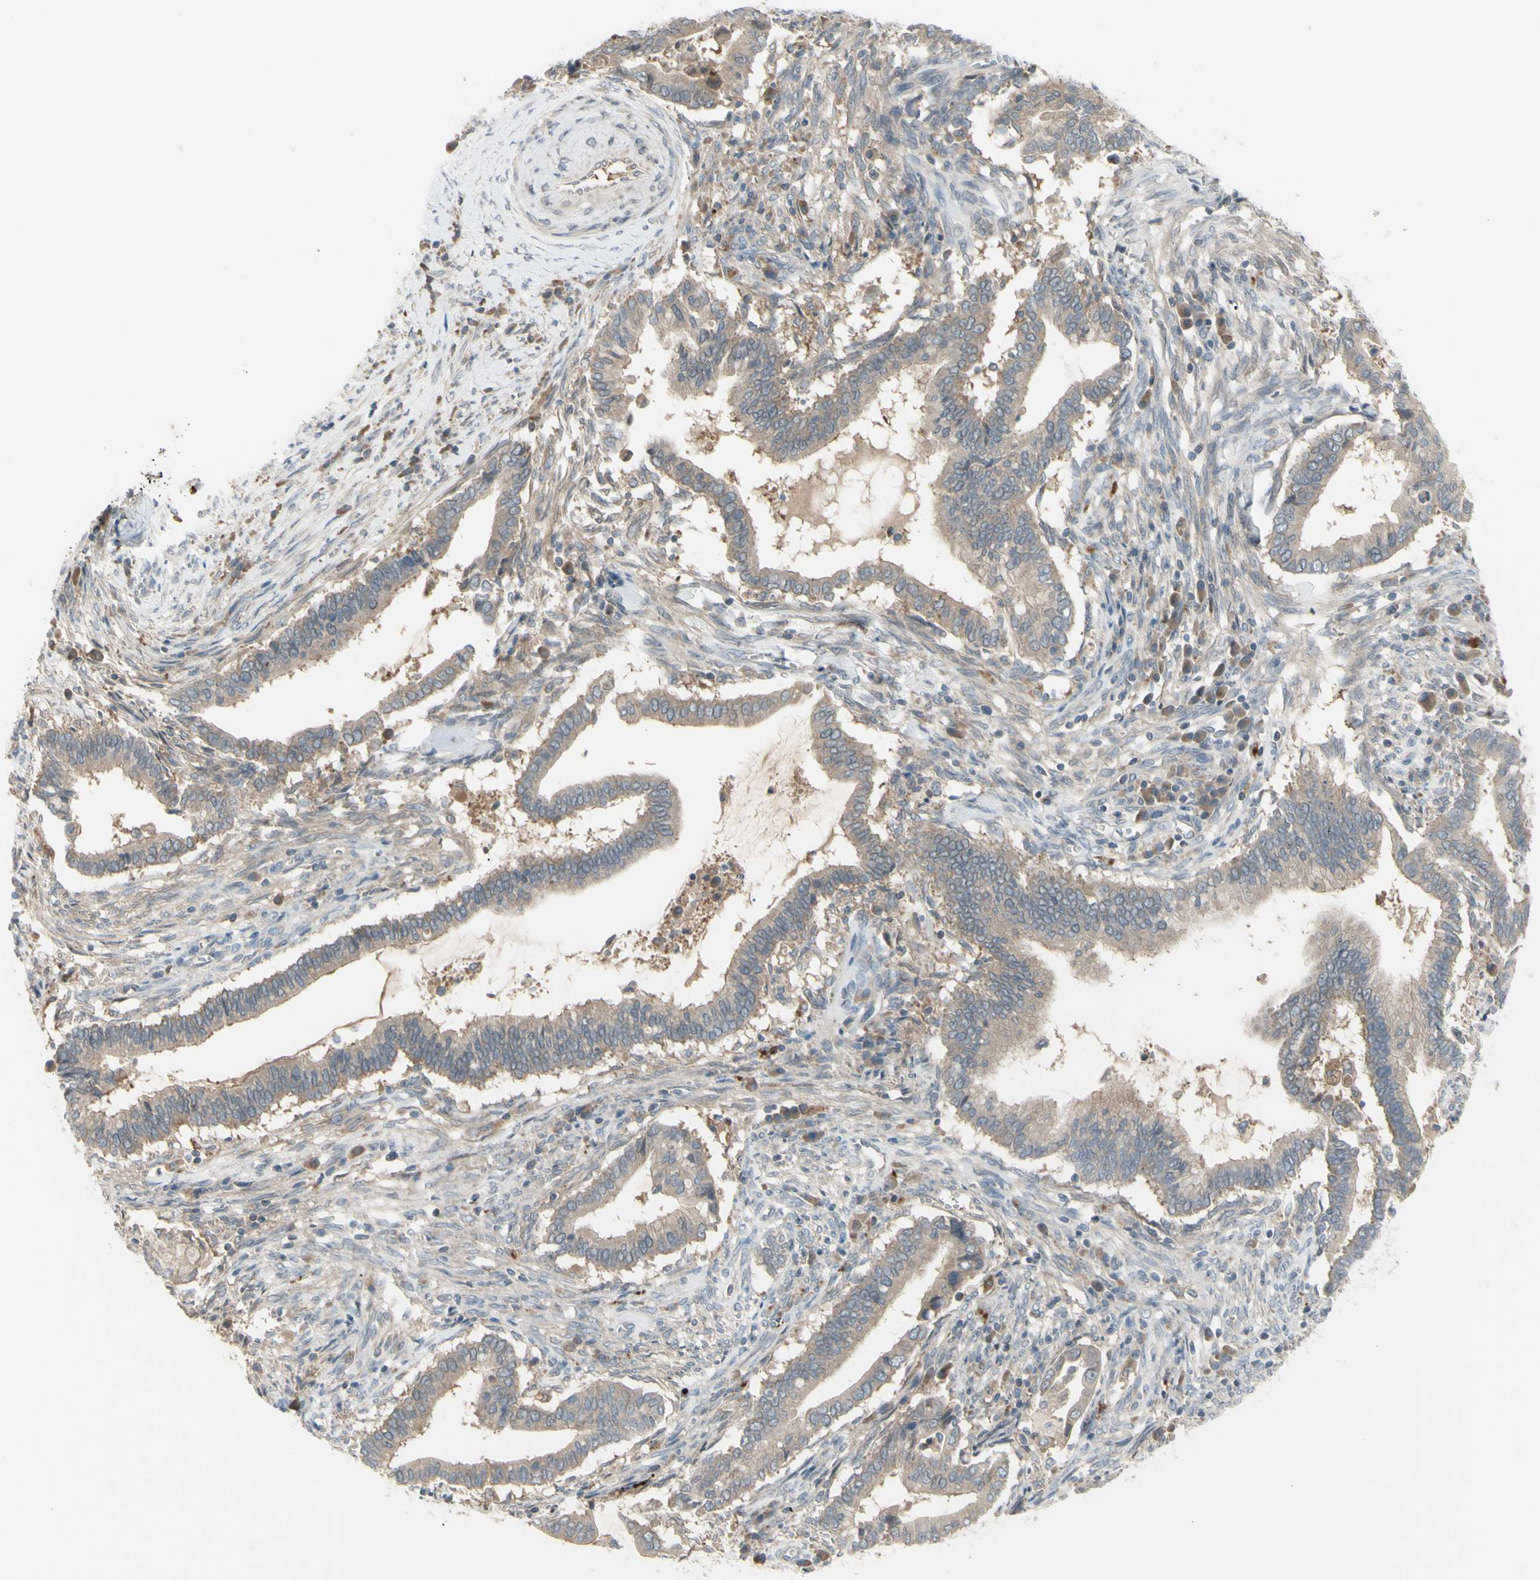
{"staining": {"intensity": "weak", "quantity": ">75%", "location": "cytoplasmic/membranous"}, "tissue": "cervical cancer", "cell_type": "Tumor cells", "image_type": "cancer", "snomed": [{"axis": "morphology", "description": "Adenocarcinoma, NOS"}, {"axis": "topography", "description": "Cervix"}], "caption": "The histopathology image exhibits a brown stain indicating the presence of a protein in the cytoplasmic/membranous of tumor cells in cervical cancer.", "gene": "AFP", "patient": {"sex": "female", "age": 44}}